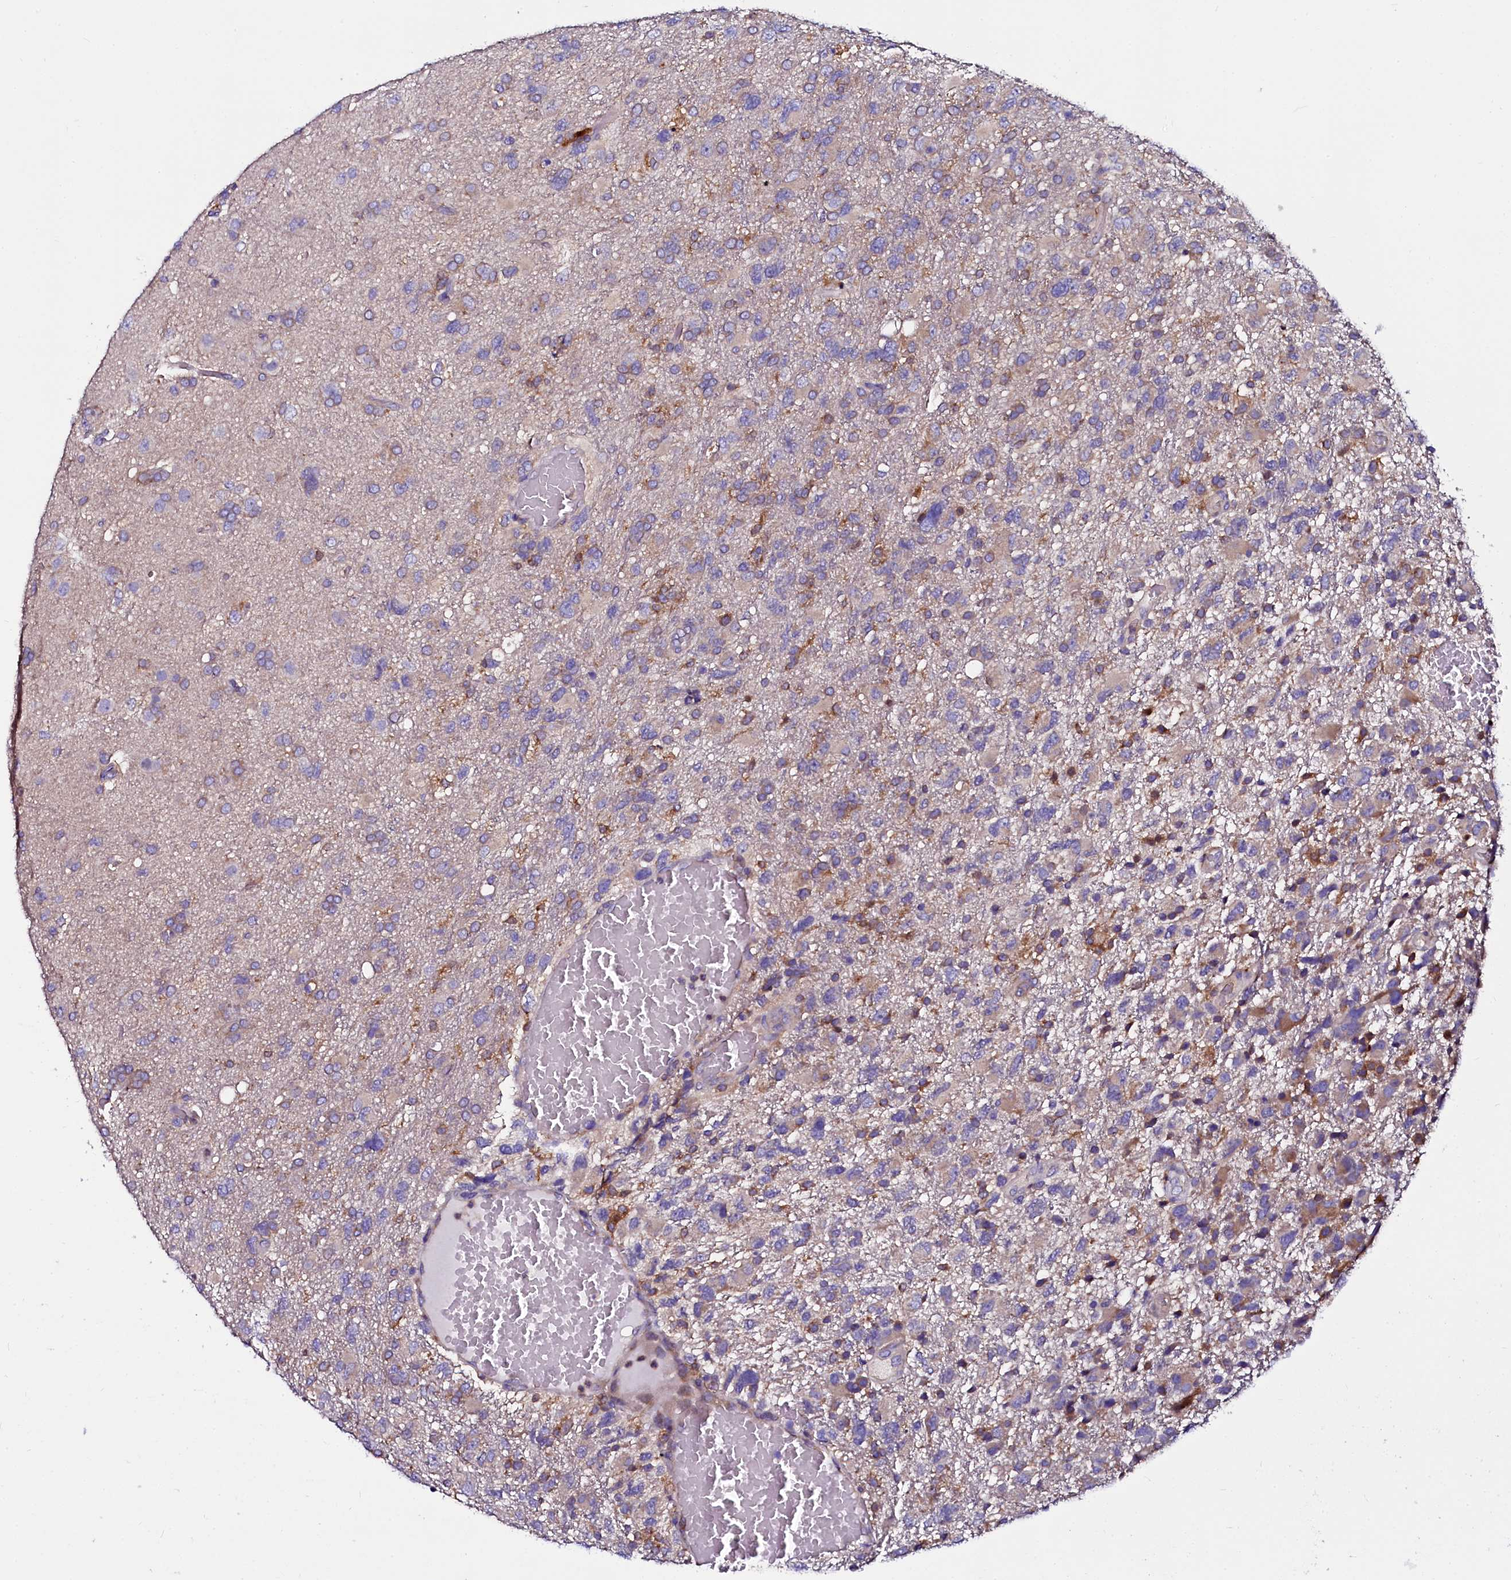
{"staining": {"intensity": "weak", "quantity": "25%-75%", "location": "cytoplasmic/membranous"}, "tissue": "glioma", "cell_type": "Tumor cells", "image_type": "cancer", "snomed": [{"axis": "morphology", "description": "Glioma, malignant, High grade"}, {"axis": "topography", "description": "Brain"}], "caption": "Malignant high-grade glioma stained with DAB immunohistochemistry displays low levels of weak cytoplasmic/membranous positivity in about 25%-75% of tumor cells.", "gene": "OTOL1", "patient": {"sex": "male", "age": 61}}